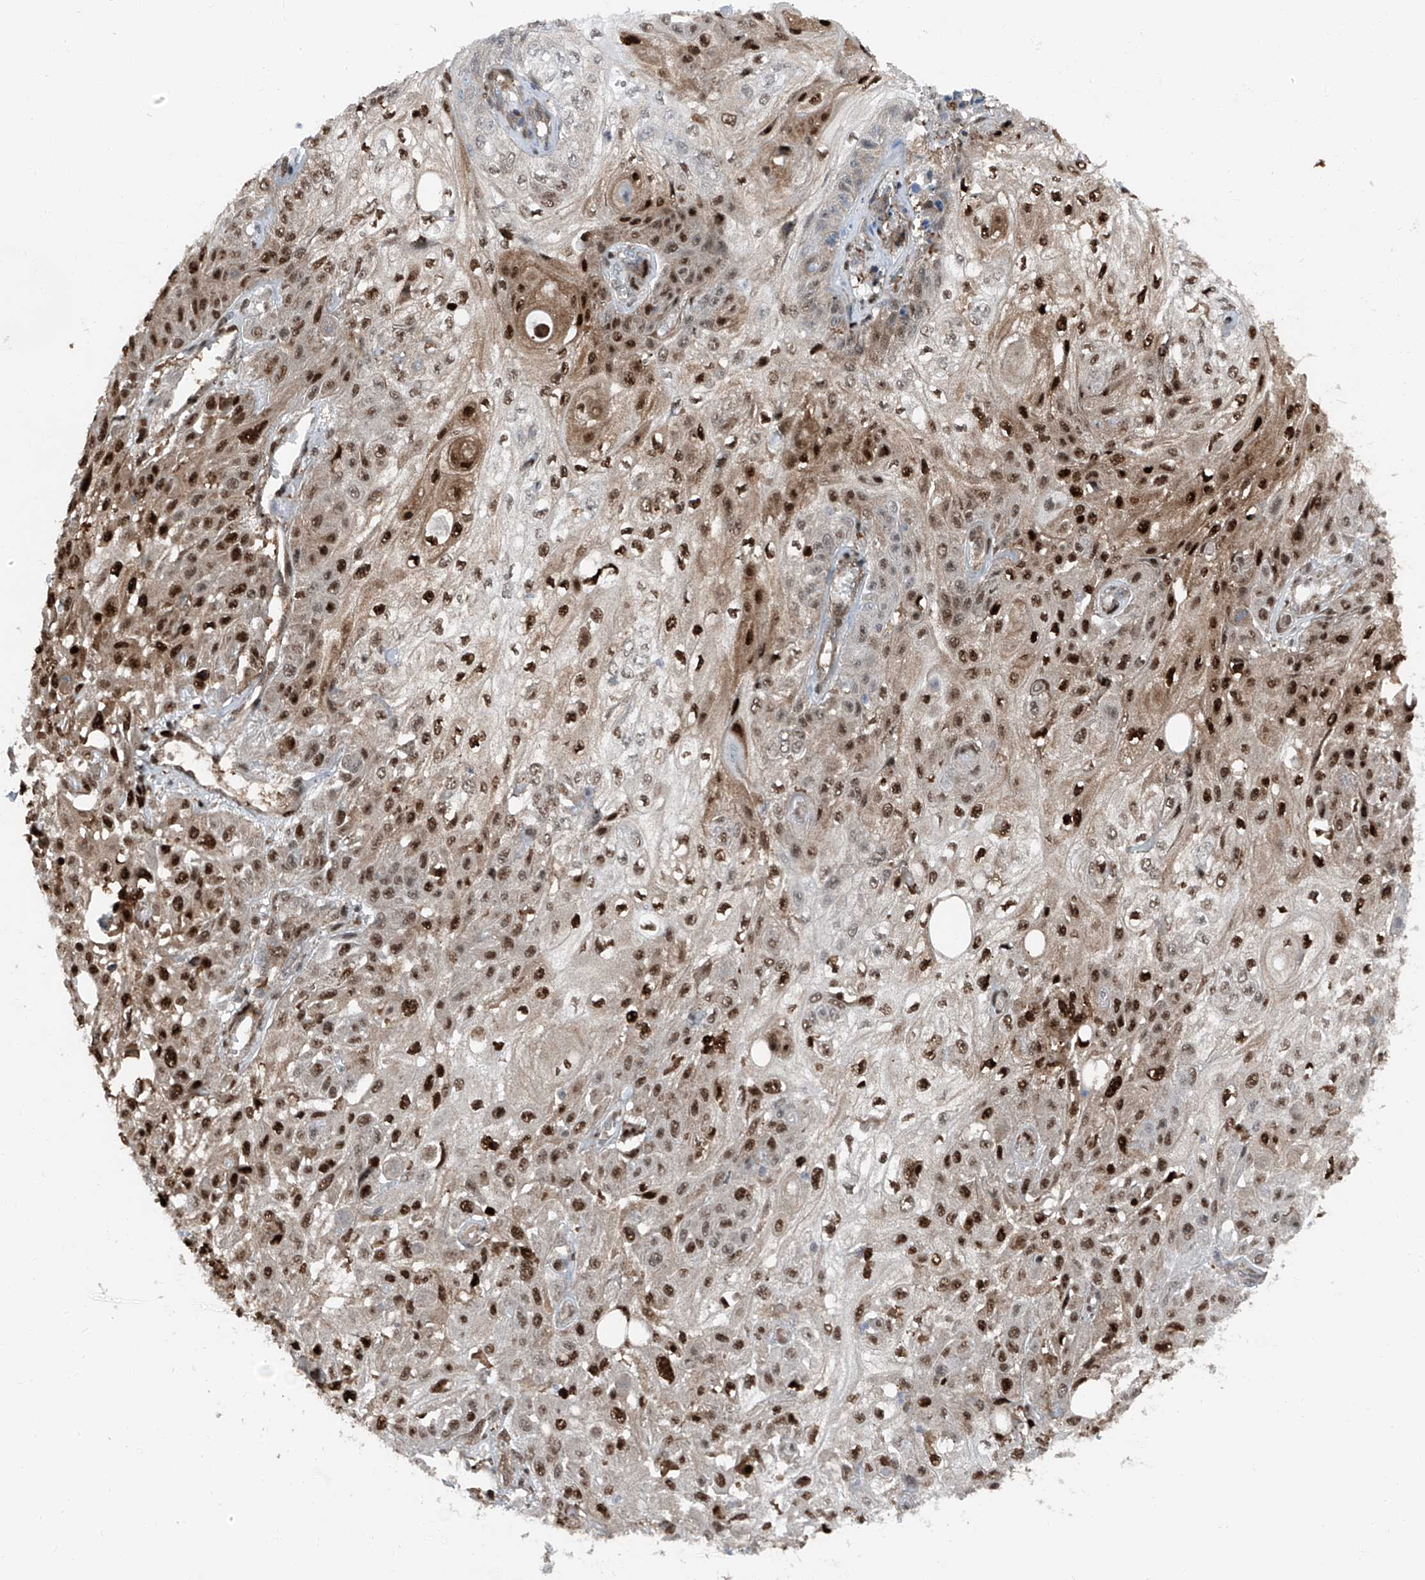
{"staining": {"intensity": "strong", "quantity": ">75%", "location": "nuclear"}, "tissue": "skin cancer", "cell_type": "Tumor cells", "image_type": "cancer", "snomed": [{"axis": "morphology", "description": "Squamous cell carcinoma, NOS"}, {"axis": "morphology", "description": "Squamous cell carcinoma, metastatic, NOS"}, {"axis": "topography", "description": "Skin"}, {"axis": "topography", "description": "Lymph node"}], "caption": "Skin squamous cell carcinoma was stained to show a protein in brown. There is high levels of strong nuclear staining in about >75% of tumor cells.", "gene": "PSMB10", "patient": {"sex": "male", "age": 75}}